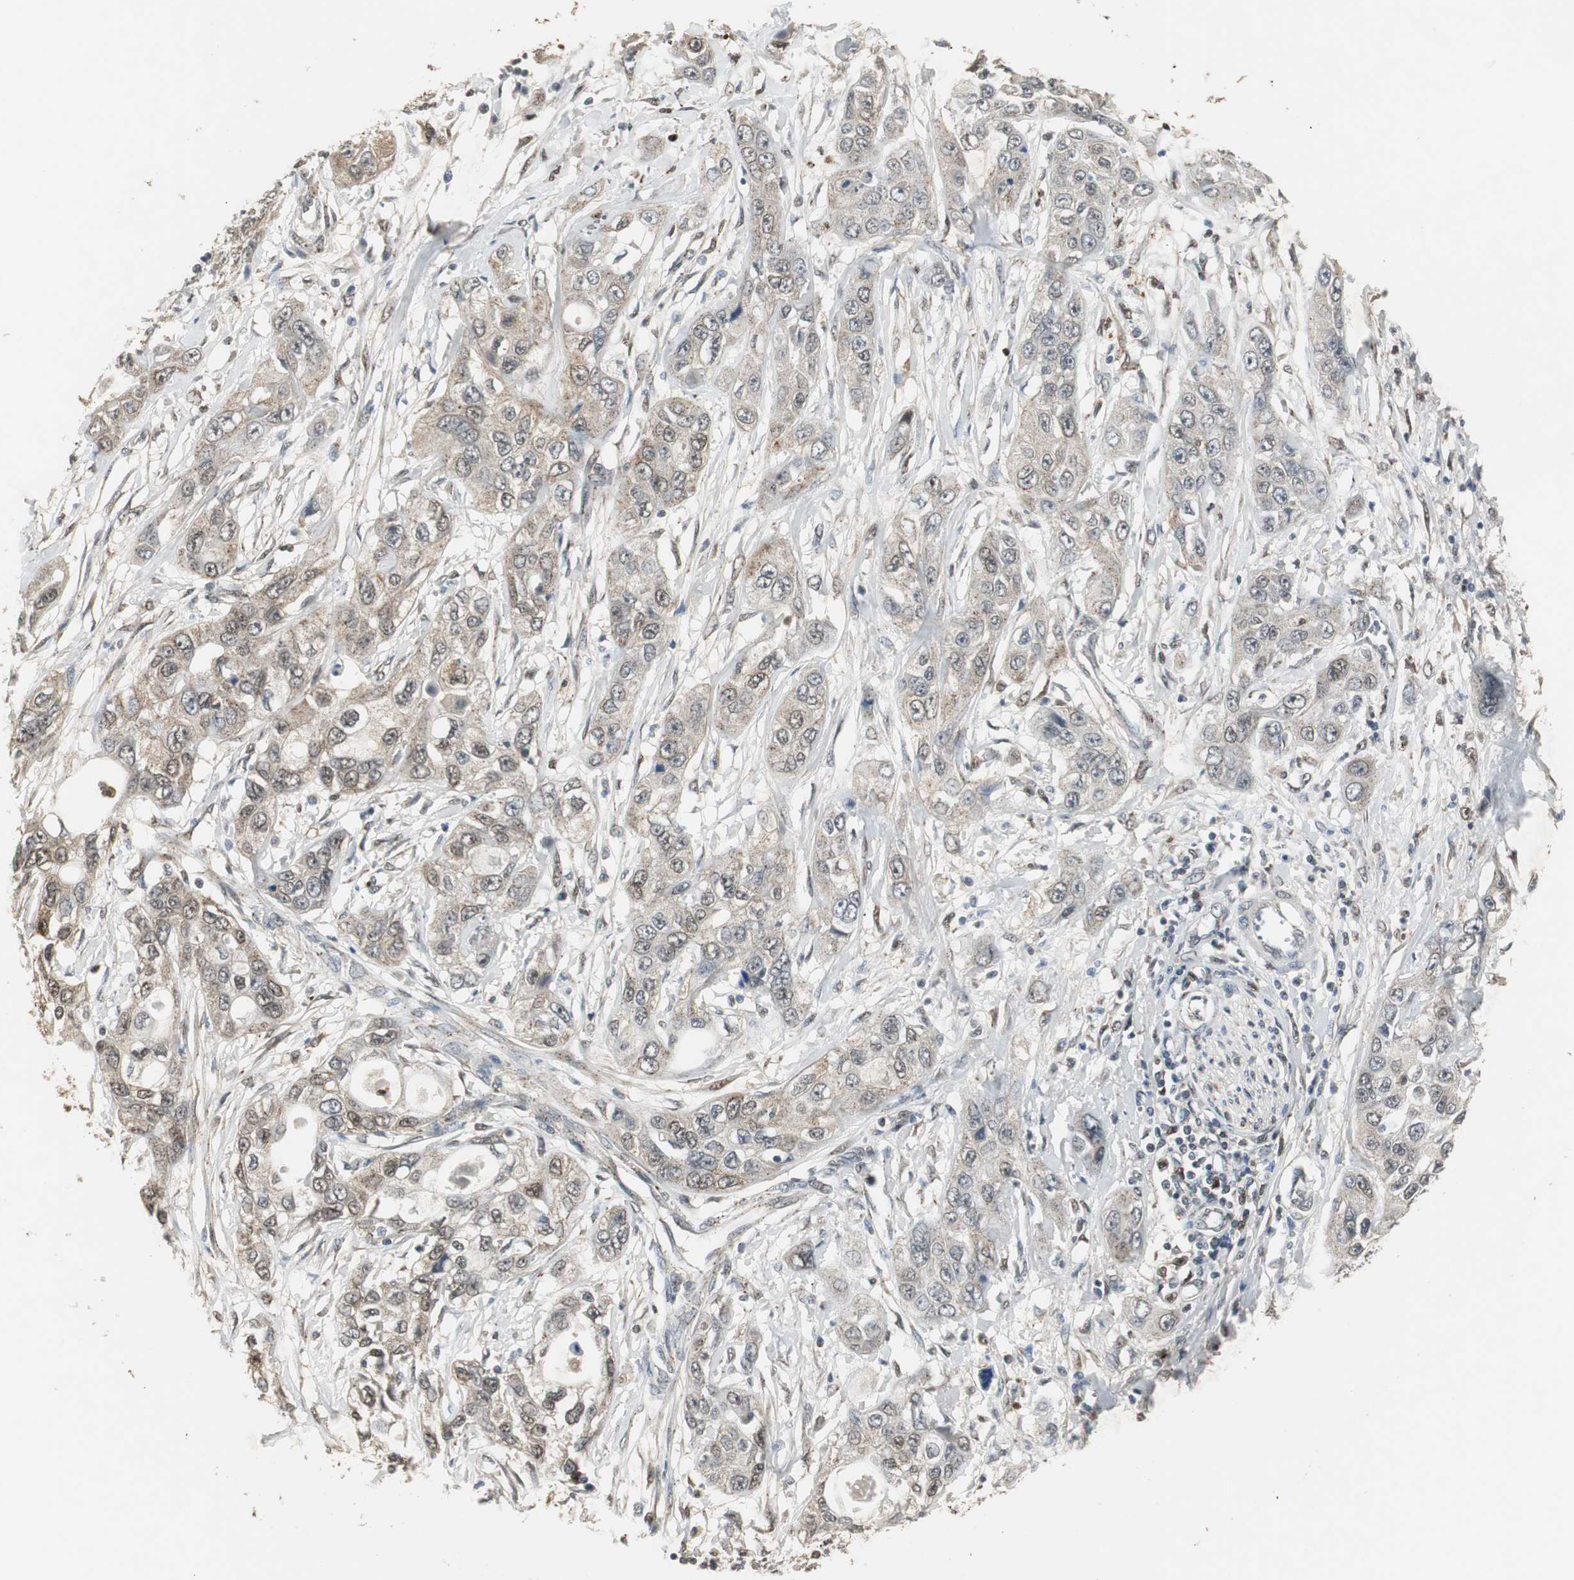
{"staining": {"intensity": "moderate", "quantity": "25%-75%", "location": "cytoplasmic/membranous,nuclear"}, "tissue": "pancreatic cancer", "cell_type": "Tumor cells", "image_type": "cancer", "snomed": [{"axis": "morphology", "description": "Adenocarcinoma, NOS"}, {"axis": "topography", "description": "Pancreas"}], "caption": "Moderate cytoplasmic/membranous and nuclear protein positivity is seen in about 25%-75% of tumor cells in pancreatic cancer.", "gene": "PLIN3", "patient": {"sex": "female", "age": 70}}